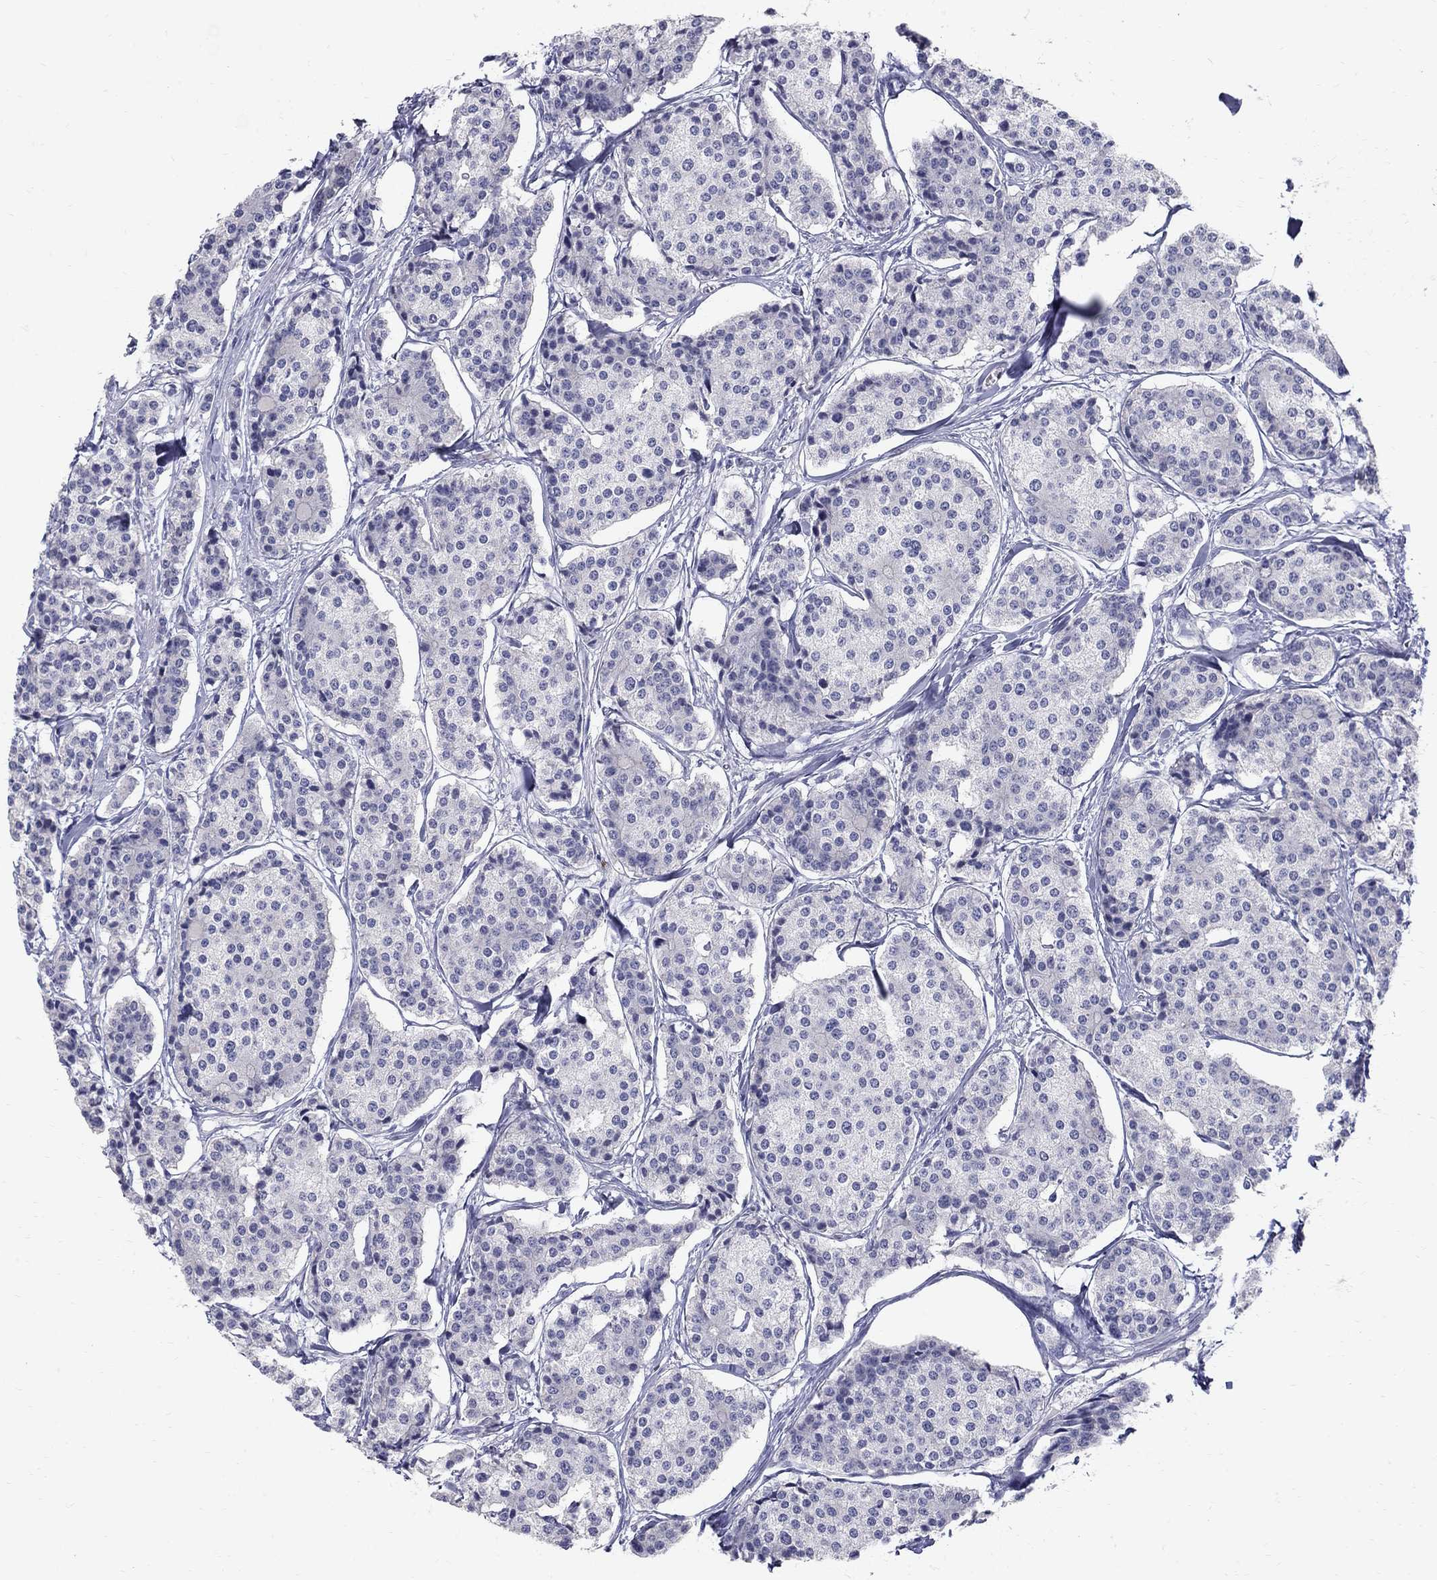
{"staining": {"intensity": "negative", "quantity": "none", "location": "none"}, "tissue": "carcinoid", "cell_type": "Tumor cells", "image_type": "cancer", "snomed": [{"axis": "morphology", "description": "Carcinoid, malignant, NOS"}, {"axis": "topography", "description": "Small intestine"}], "caption": "Immunohistochemistry (IHC) histopathology image of neoplastic tissue: carcinoid (malignant) stained with DAB shows no significant protein positivity in tumor cells. Nuclei are stained in blue.", "gene": "TP53TG5", "patient": {"sex": "female", "age": 65}}